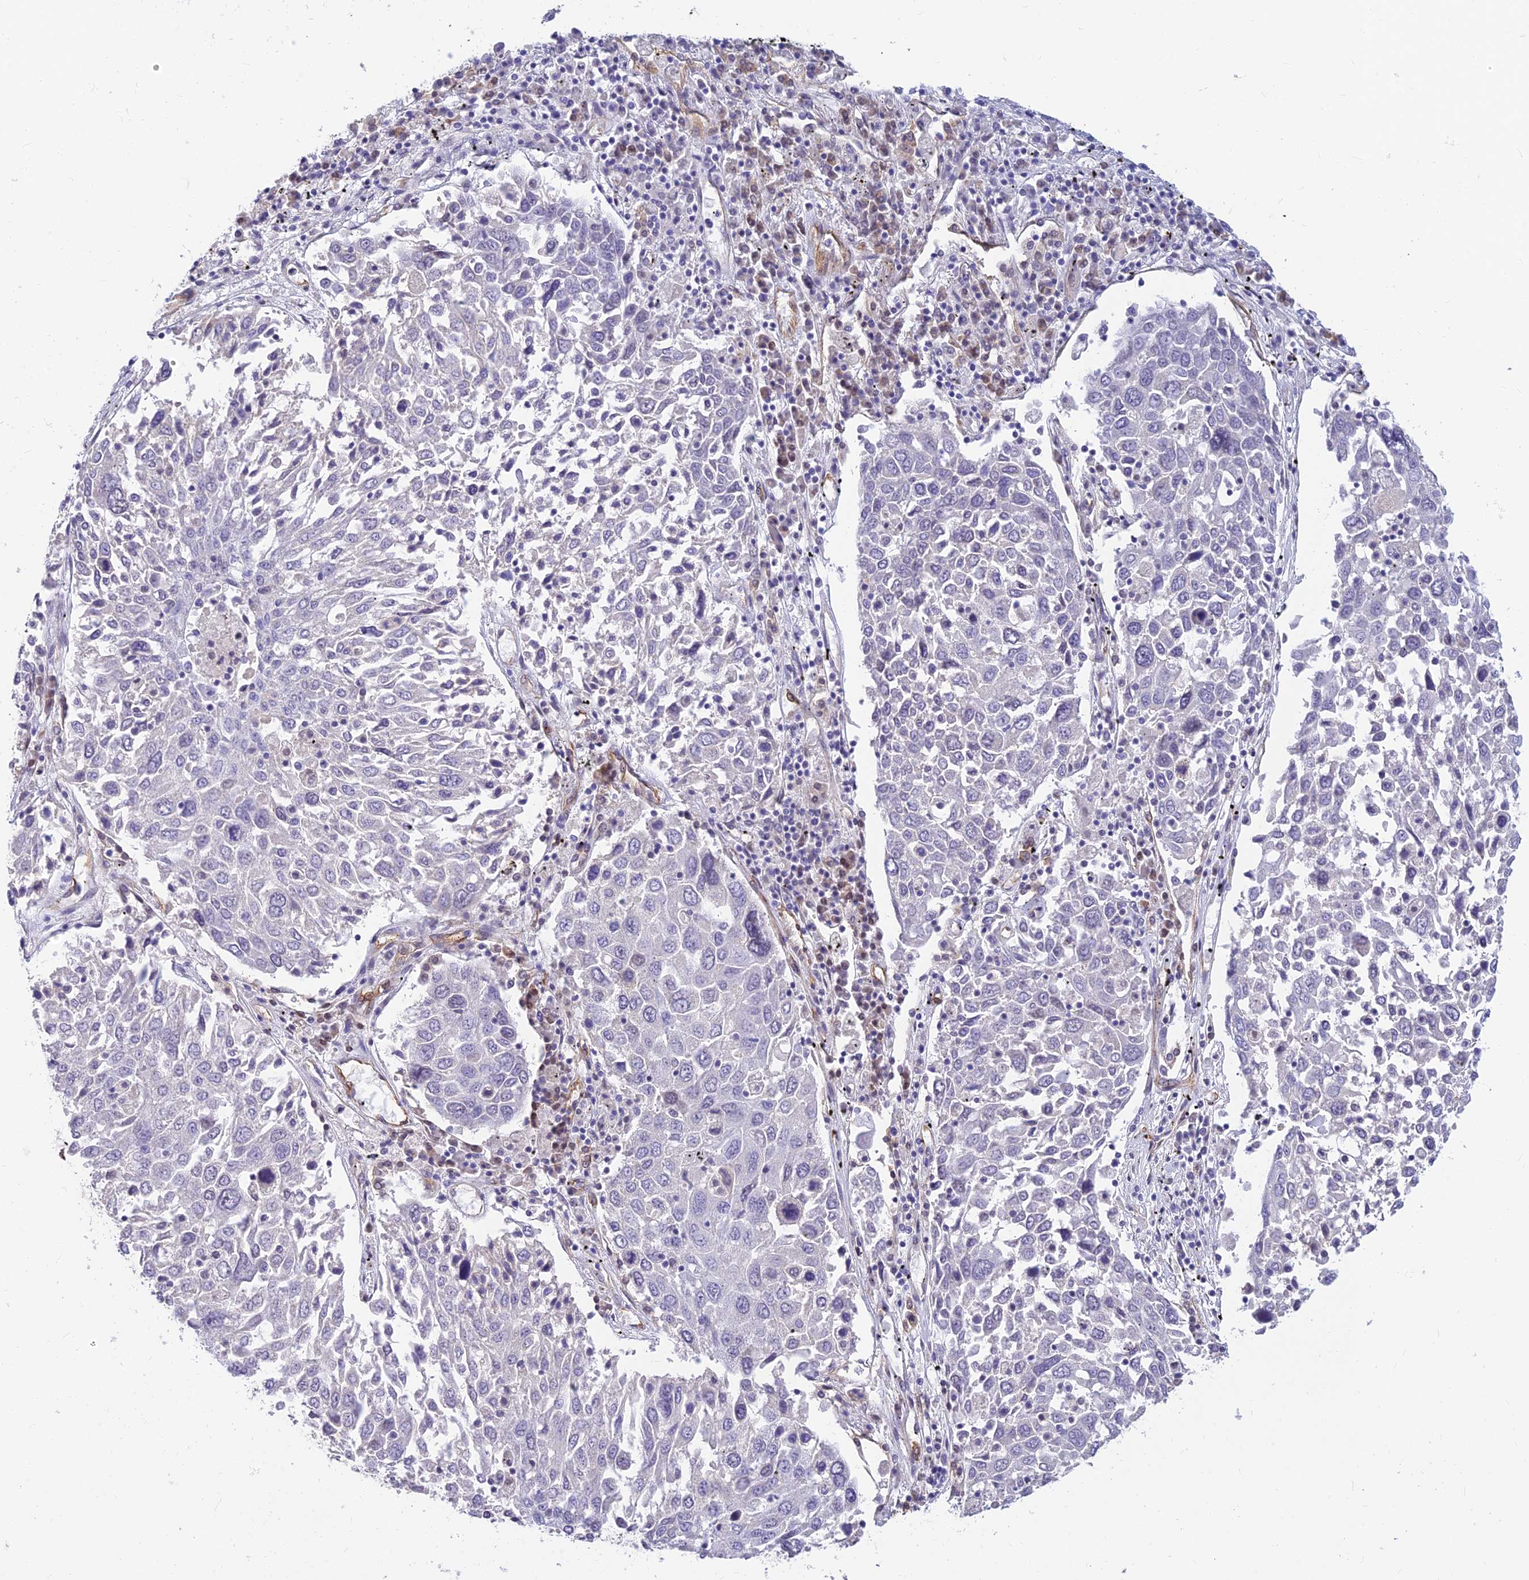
{"staining": {"intensity": "negative", "quantity": "none", "location": "none"}, "tissue": "lung cancer", "cell_type": "Tumor cells", "image_type": "cancer", "snomed": [{"axis": "morphology", "description": "Squamous cell carcinoma, NOS"}, {"axis": "topography", "description": "Lung"}], "caption": "There is no significant positivity in tumor cells of lung squamous cell carcinoma.", "gene": "ALDH1L2", "patient": {"sex": "male", "age": 65}}